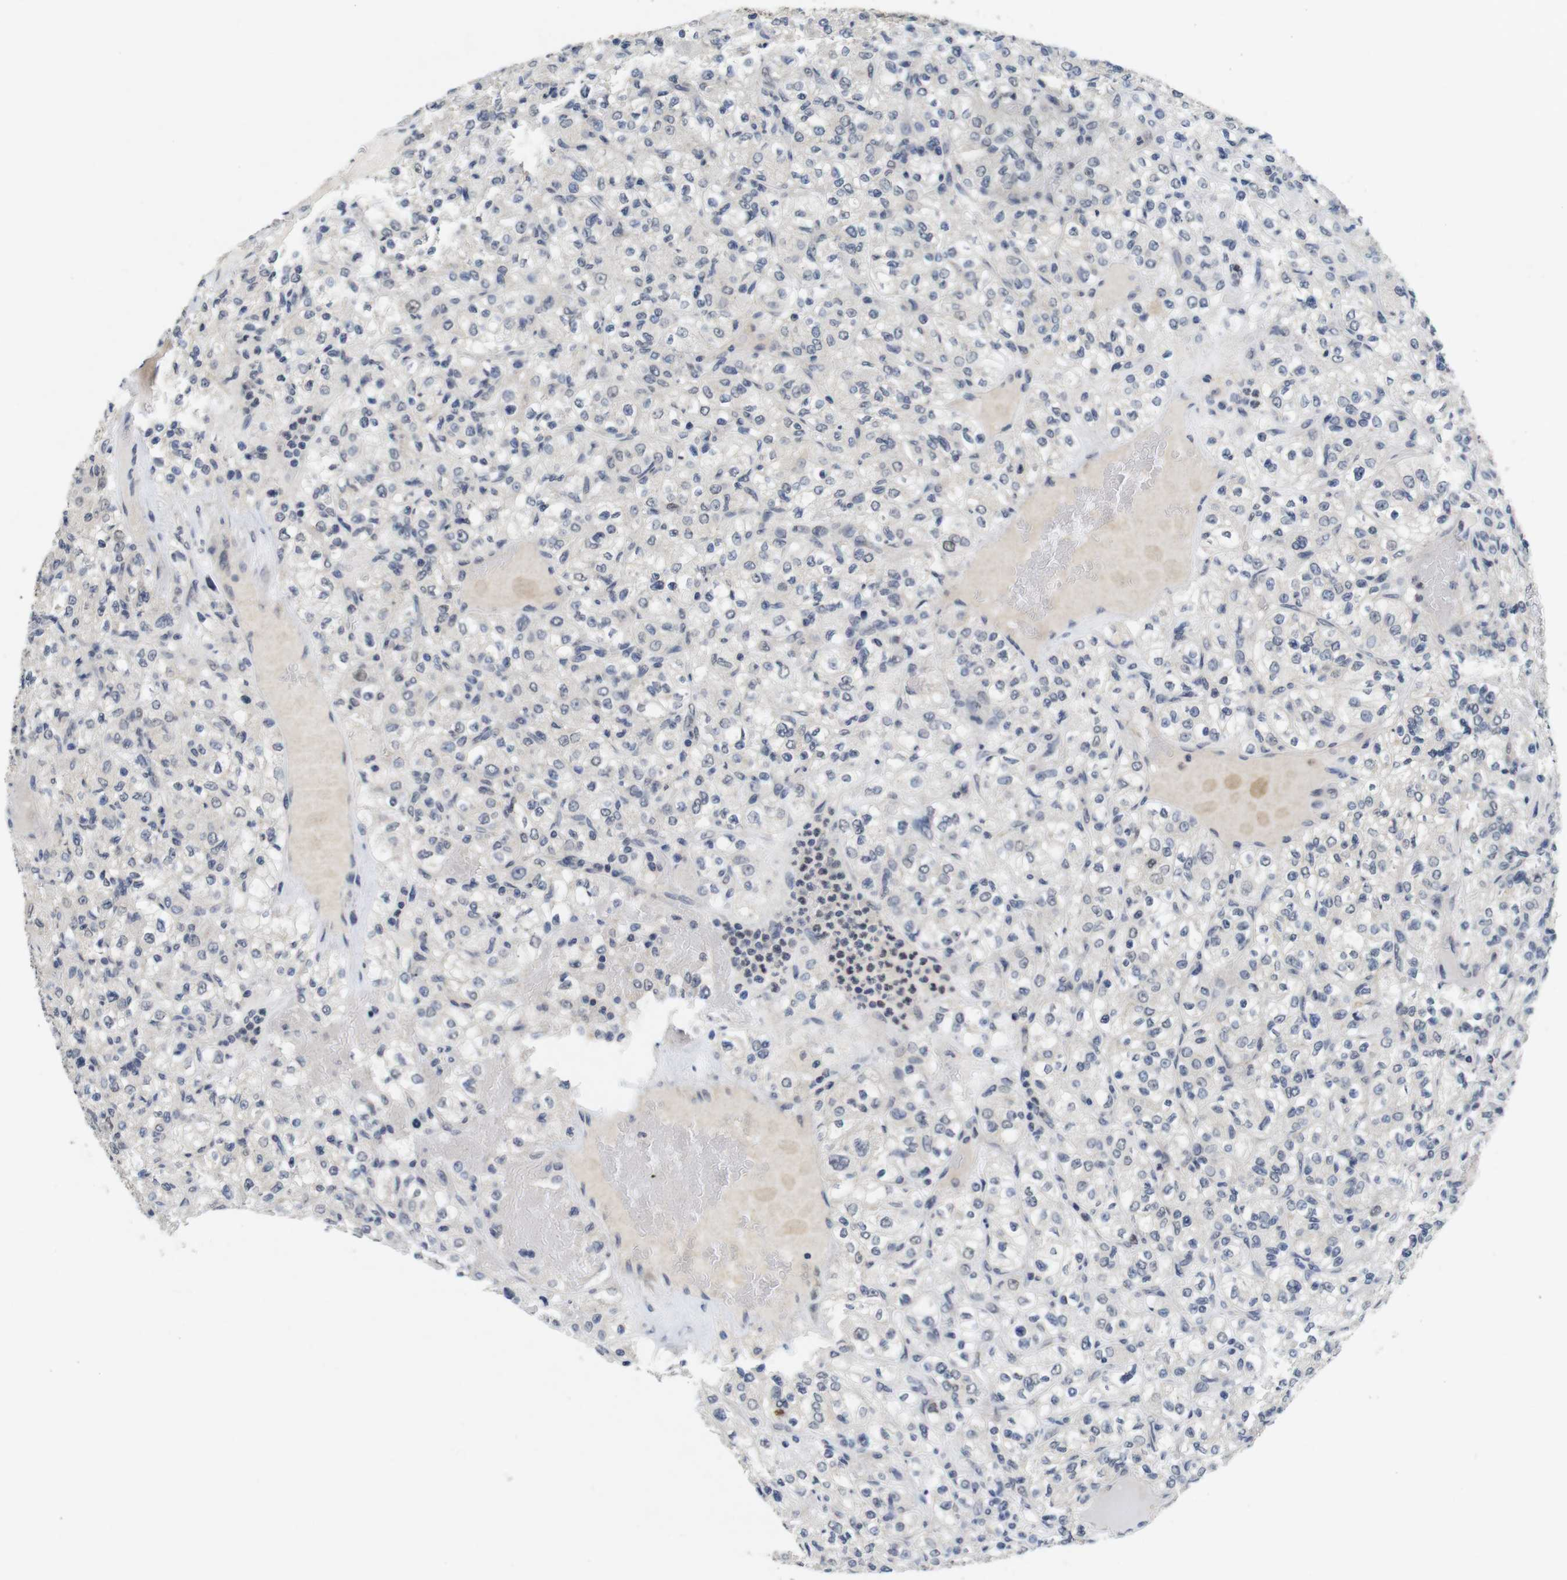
{"staining": {"intensity": "negative", "quantity": "none", "location": "none"}, "tissue": "renal cancer", "cell_type": "Tumor cells", "image_type": "cancer", "snomed": [{"axis": "morphology", "description": "Normal tissue, NOS"}, {"axis": "morphology", "description": "Adenocarcinoma, NOS"}, {"axis": "topography", "description": "Kidney"}], "caption": "IHC micrograph of neoplastic tissue: human adenocarcinoma (renal) stained with DAB exhibits no significant protein positivity in tumor cells.", "gene": "SKP2", "patient": {"sex": "female", "age": 72}}